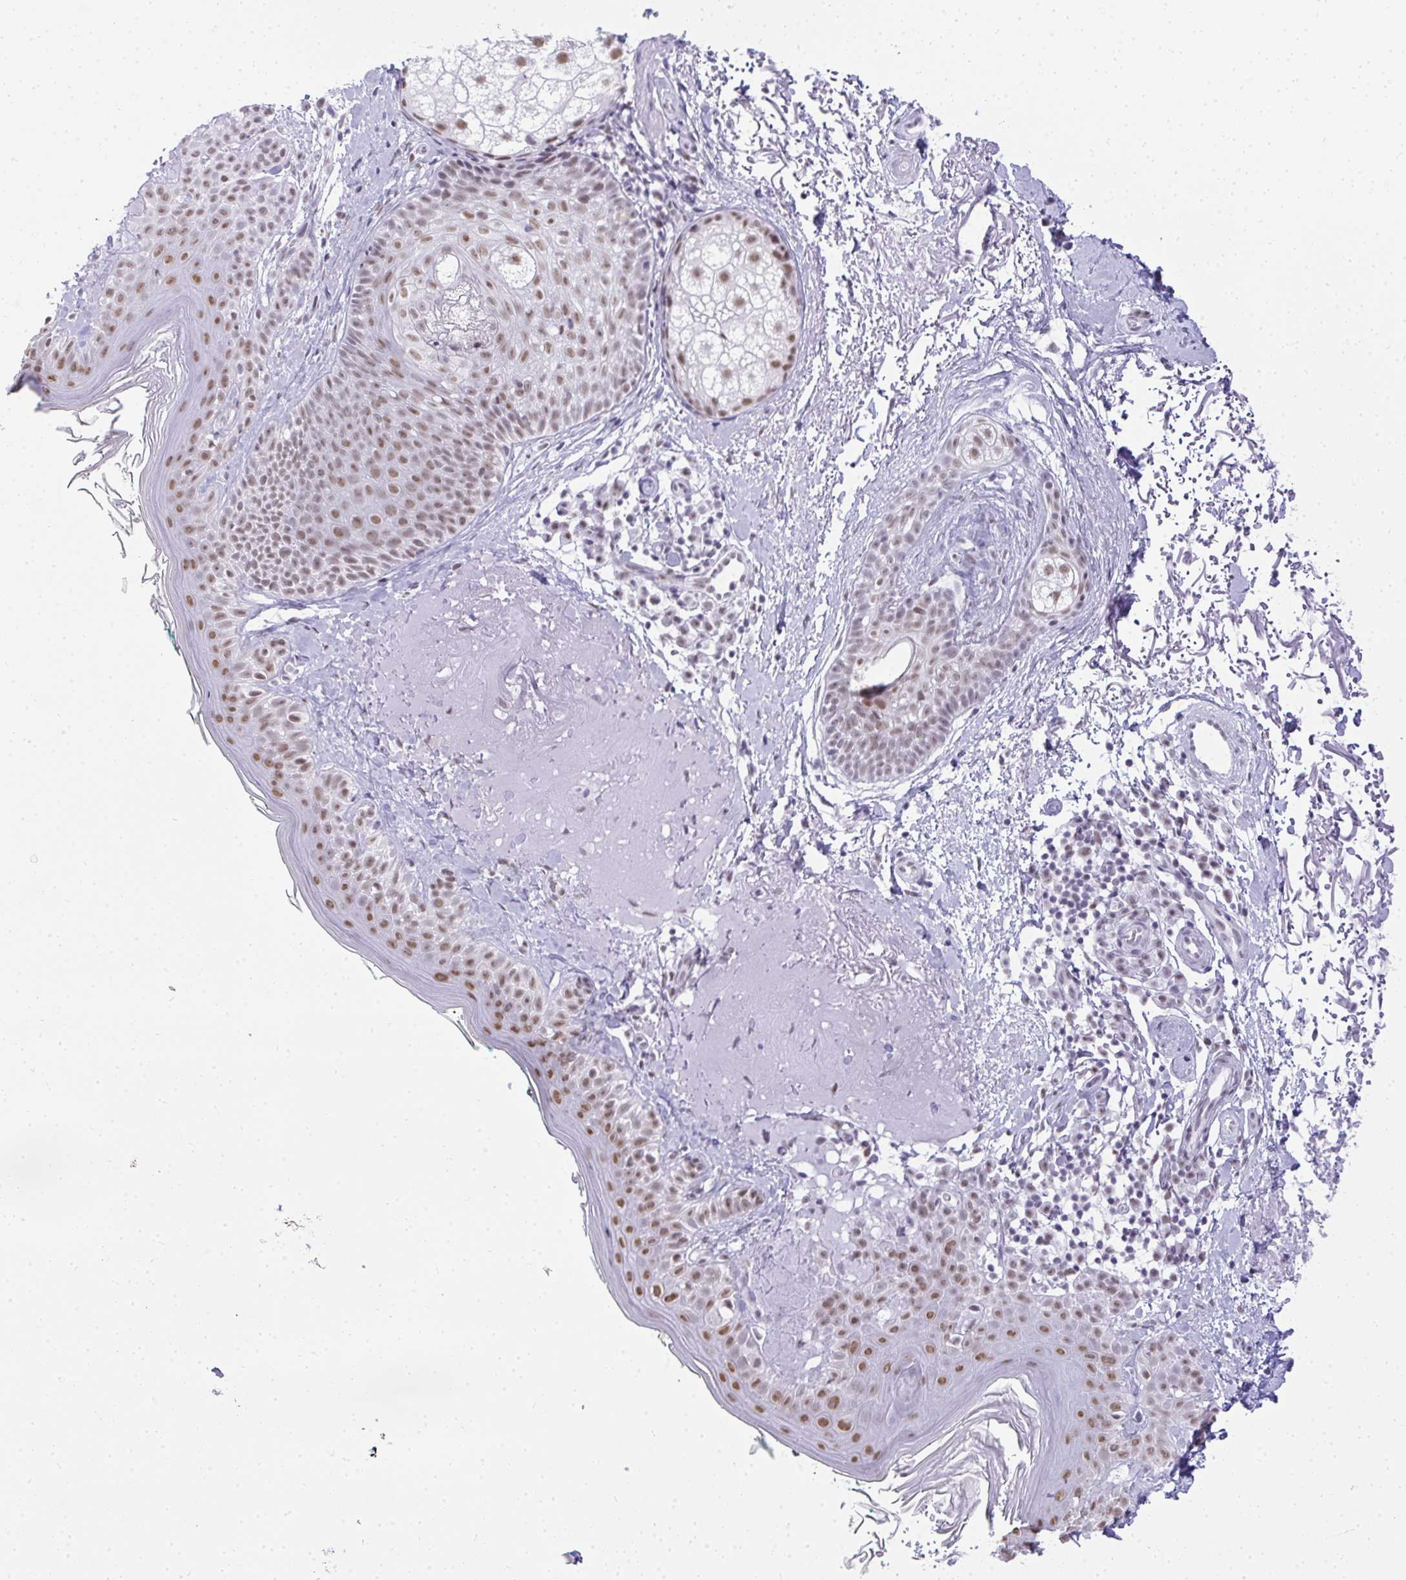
{"staining": {"intensity": "negative", "quantity": "none", "location": "none"}, "tissue": "skin", "cell_type": "Fibroblasts", "image_type": "normal", "snomed": [{"axis": "morphology", "description": "Normal tissue, NOS"}, {"axis": "topography", "description": "Skin"}], "caption": "Immunohistochemistry photomicrograph of benign skin: skin stained with DAB (3,3'-diaminobenzidine) displays no significant protein expression in fibroblasts. (Stains: DAB immunohistochemistry with hematoxylin counter stain, Microscopy: brightfield microscopy at high magnification).", "gene": "PLA2G1B", "patient": {"sex": "male", "age": 73}}